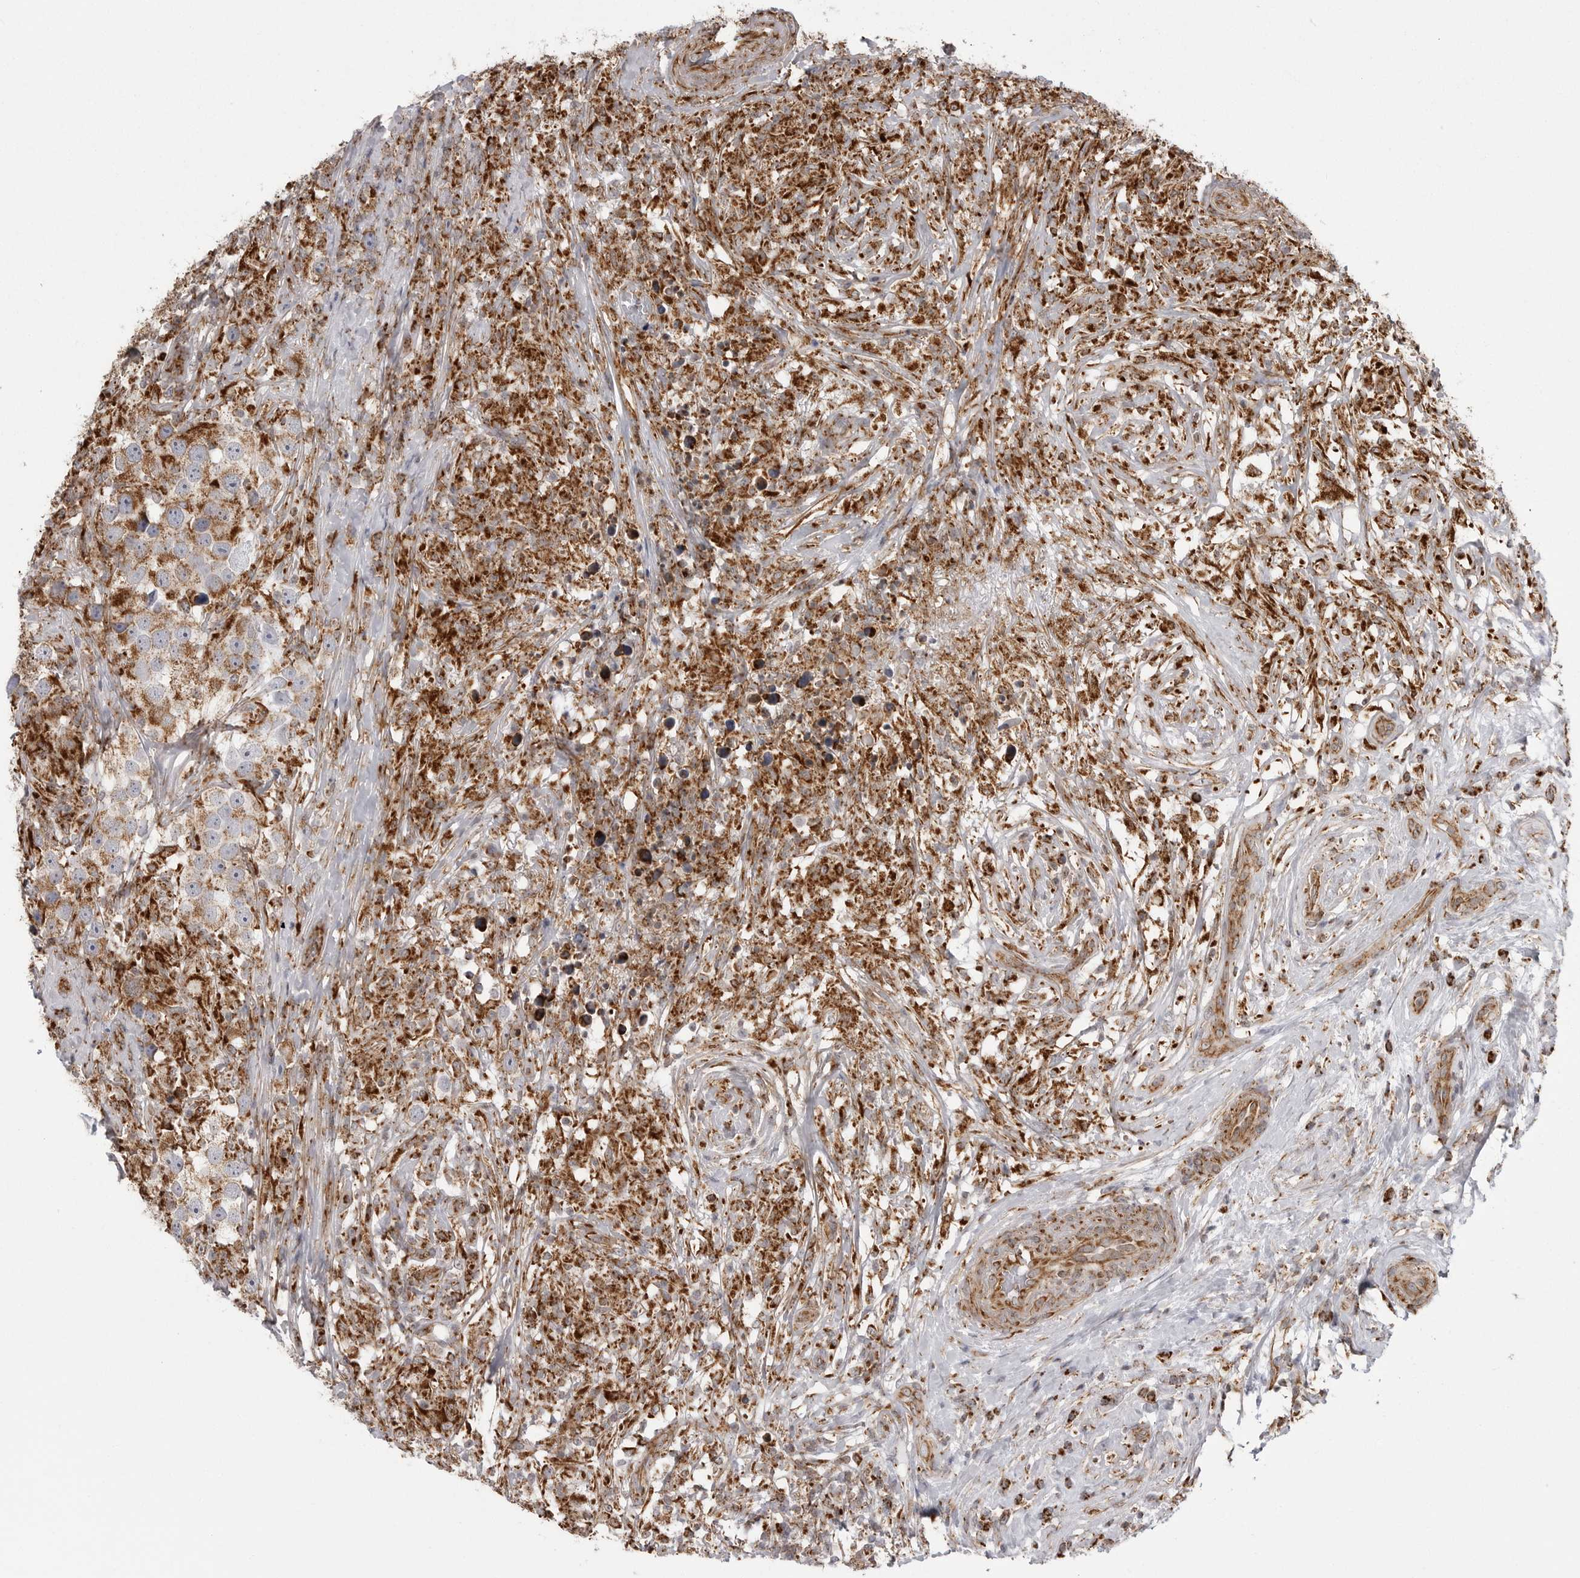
{"staining": {"intensity": "moderate", "quantity": ">75%", "location": "cytoplasmic/membranous"}, "tissue": "testis cancer", "cell_type": "Tumor cells", "image_type": "cancer", "snomed": [{"axis": "morphology", "description": "Seminoma, NOS"}, {"axis": "topography", "description": "Testis"}], "caption": "A high-resolution photomicrograph shows immunohistochemistry staining of testis seminoma, which displays moderate cytoplasmic/membranous positivity in approximately >75% of tumor cells. The staining is performed using DAB (3,3'-diaminobenzidine) brown chromogen to label protein expression. The nuclei are counter-stained blue using hematoxylin.", "gene": "FH", "patient": {"sex": "male", "age": 49}}